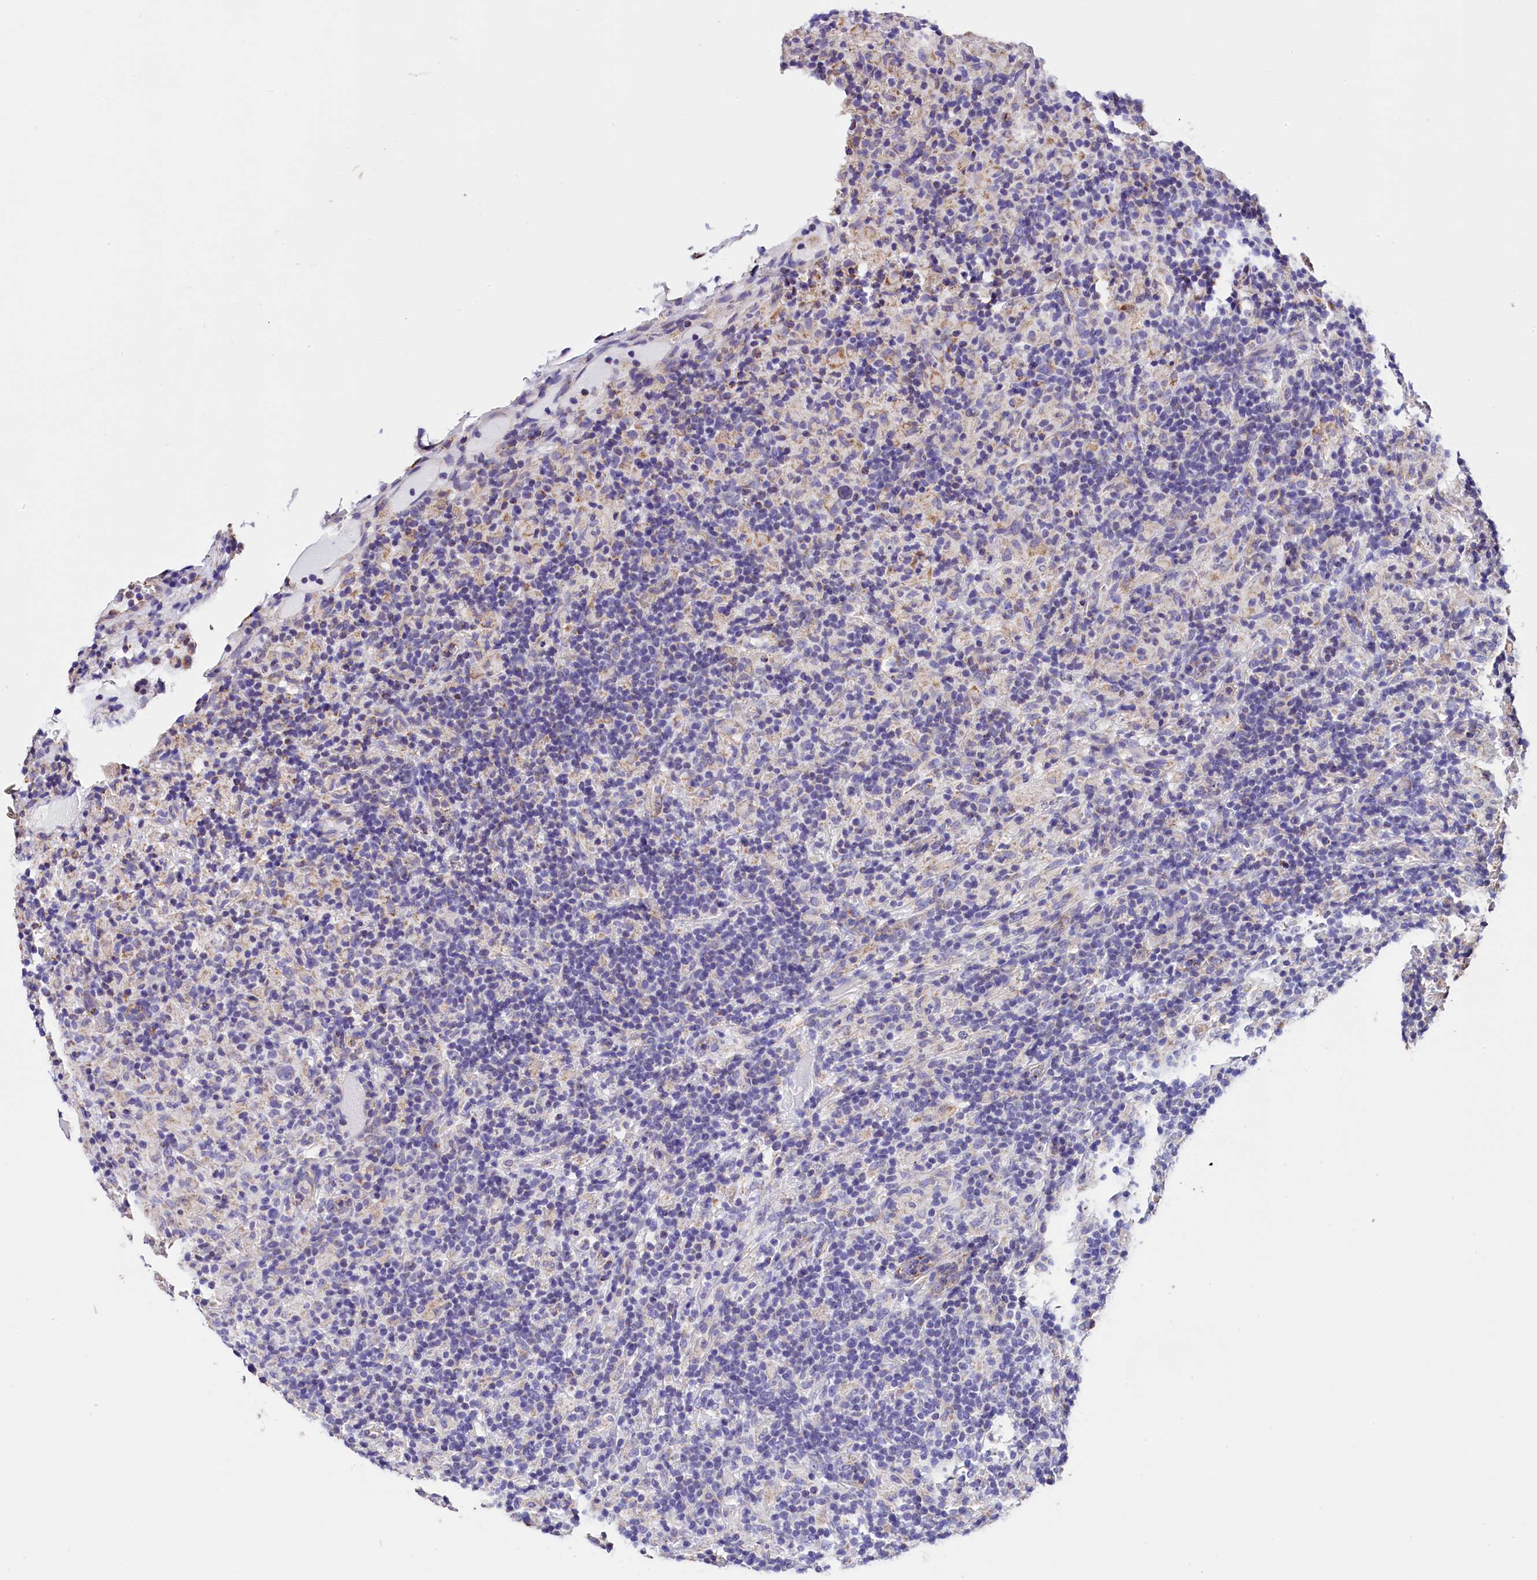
{"staining": {"intensity": "negative", "quantity": "none", "location": "none"}, "tissue": "lymphoma", "cell_type": "Tumor cells", "image_type": "cancer", "snomed": [{"axis": "morphology", "description": "Hodgkin's disease, NOS"}, {"axis": "topography", "description": "Lymph node"}], "caption": "DAB immunohistochemical staining of lymphoma demonstrates no significant expression in tumor cells.", "gene": "ACAA2", "patient": {"sex": "male", "age": 70}}